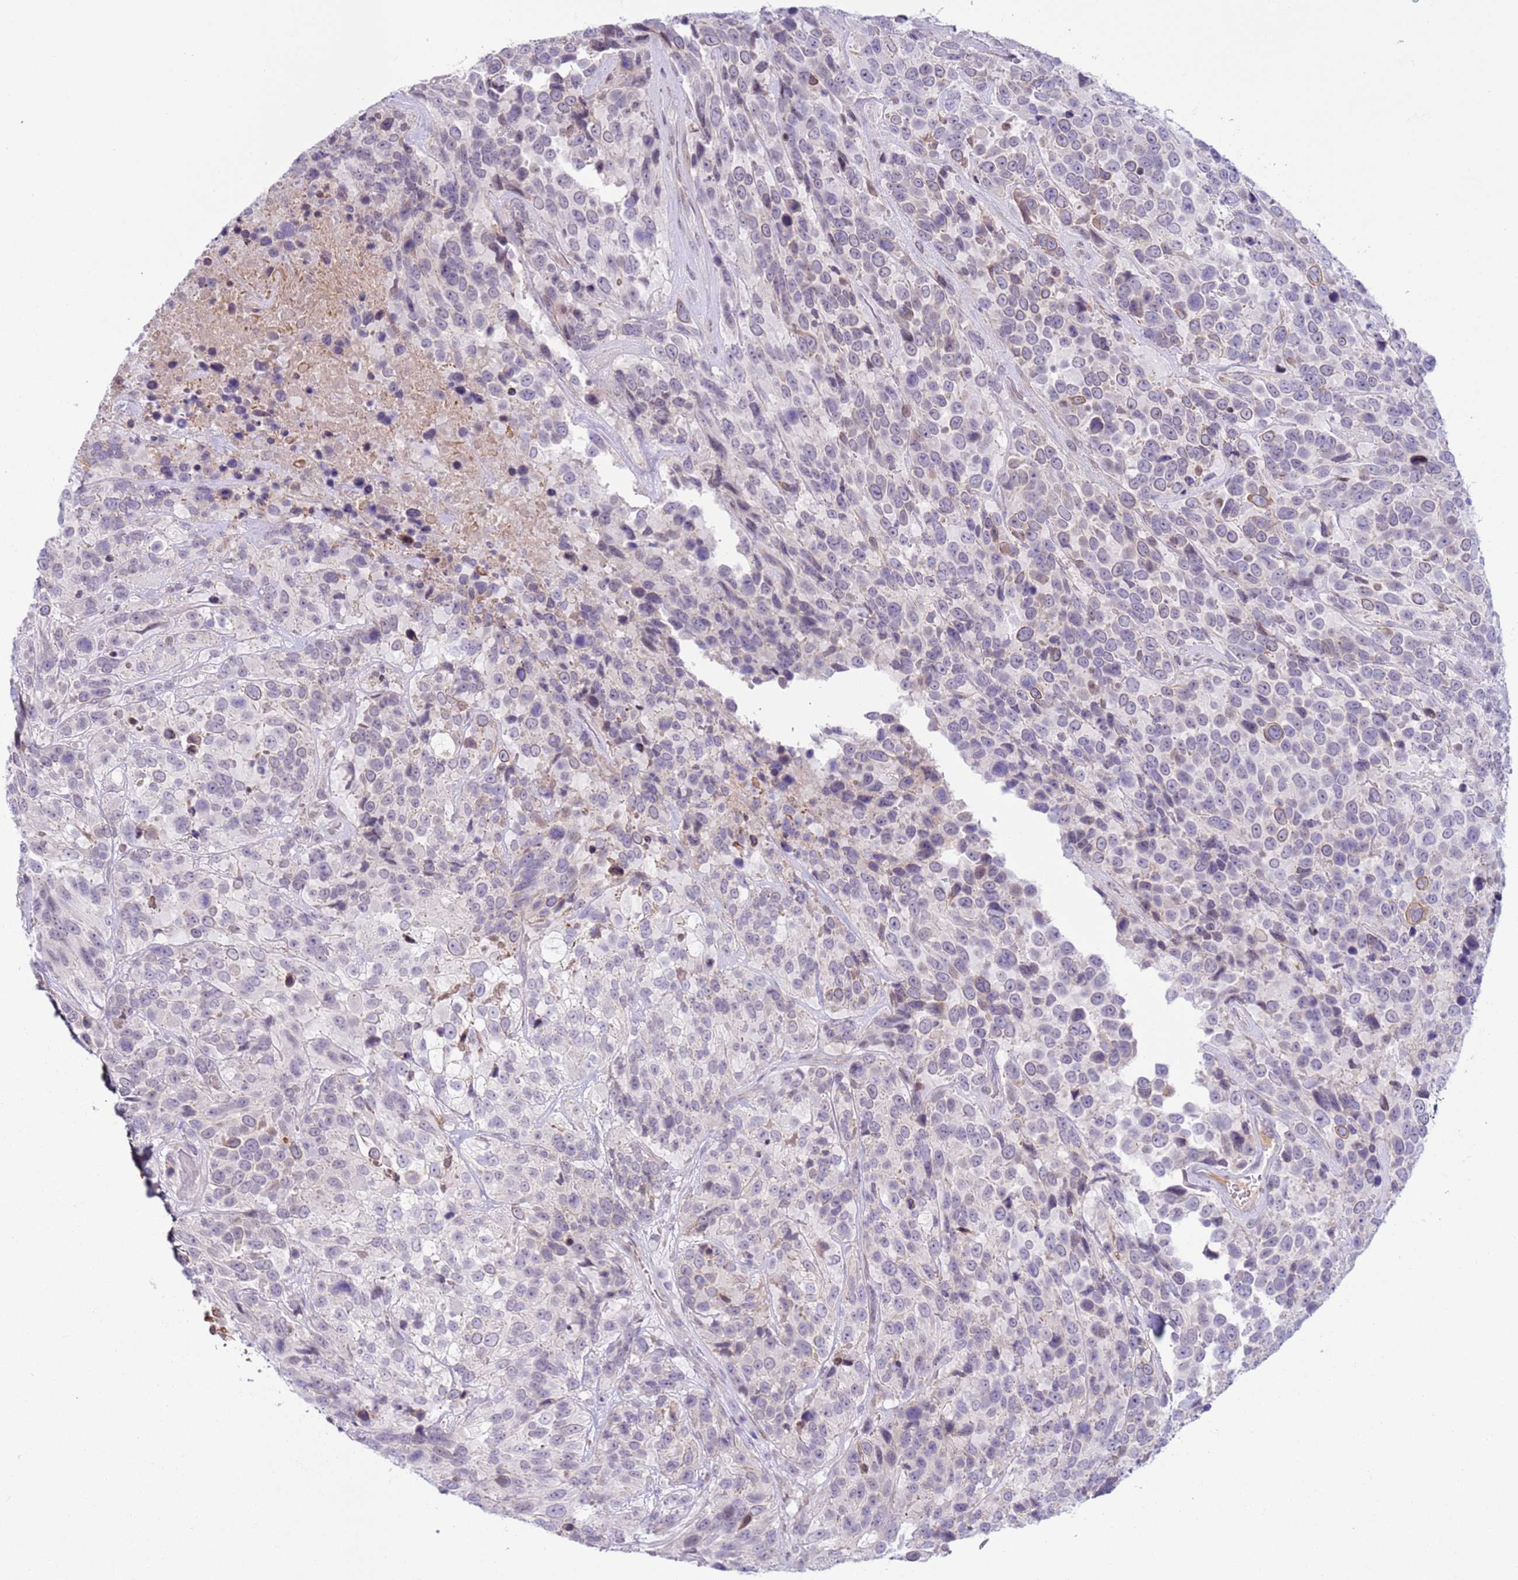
{"staining": {"intensity": "moderate", "quantity": "25%-75%", "location": "cytoplasmic/membranous"}, "tissue": "urothelial cancer", "cell_type": "Tumor cells", "image_type": "cancer", "snomed": [{"axis": "morphology", "description": "Urothelial carcinoma, High grade"}, {"axis": "topography", "description": "Urinary bladder"}], "caption": "High-power microscopy captured an immunohistochemistry image of urothelial cancer, revealing moderate cytoplasmic/membranous staining in about 25%-75% of tumor cells.", "gene": "NPAP1", "patient": {"sex": "male", "age": 56}}